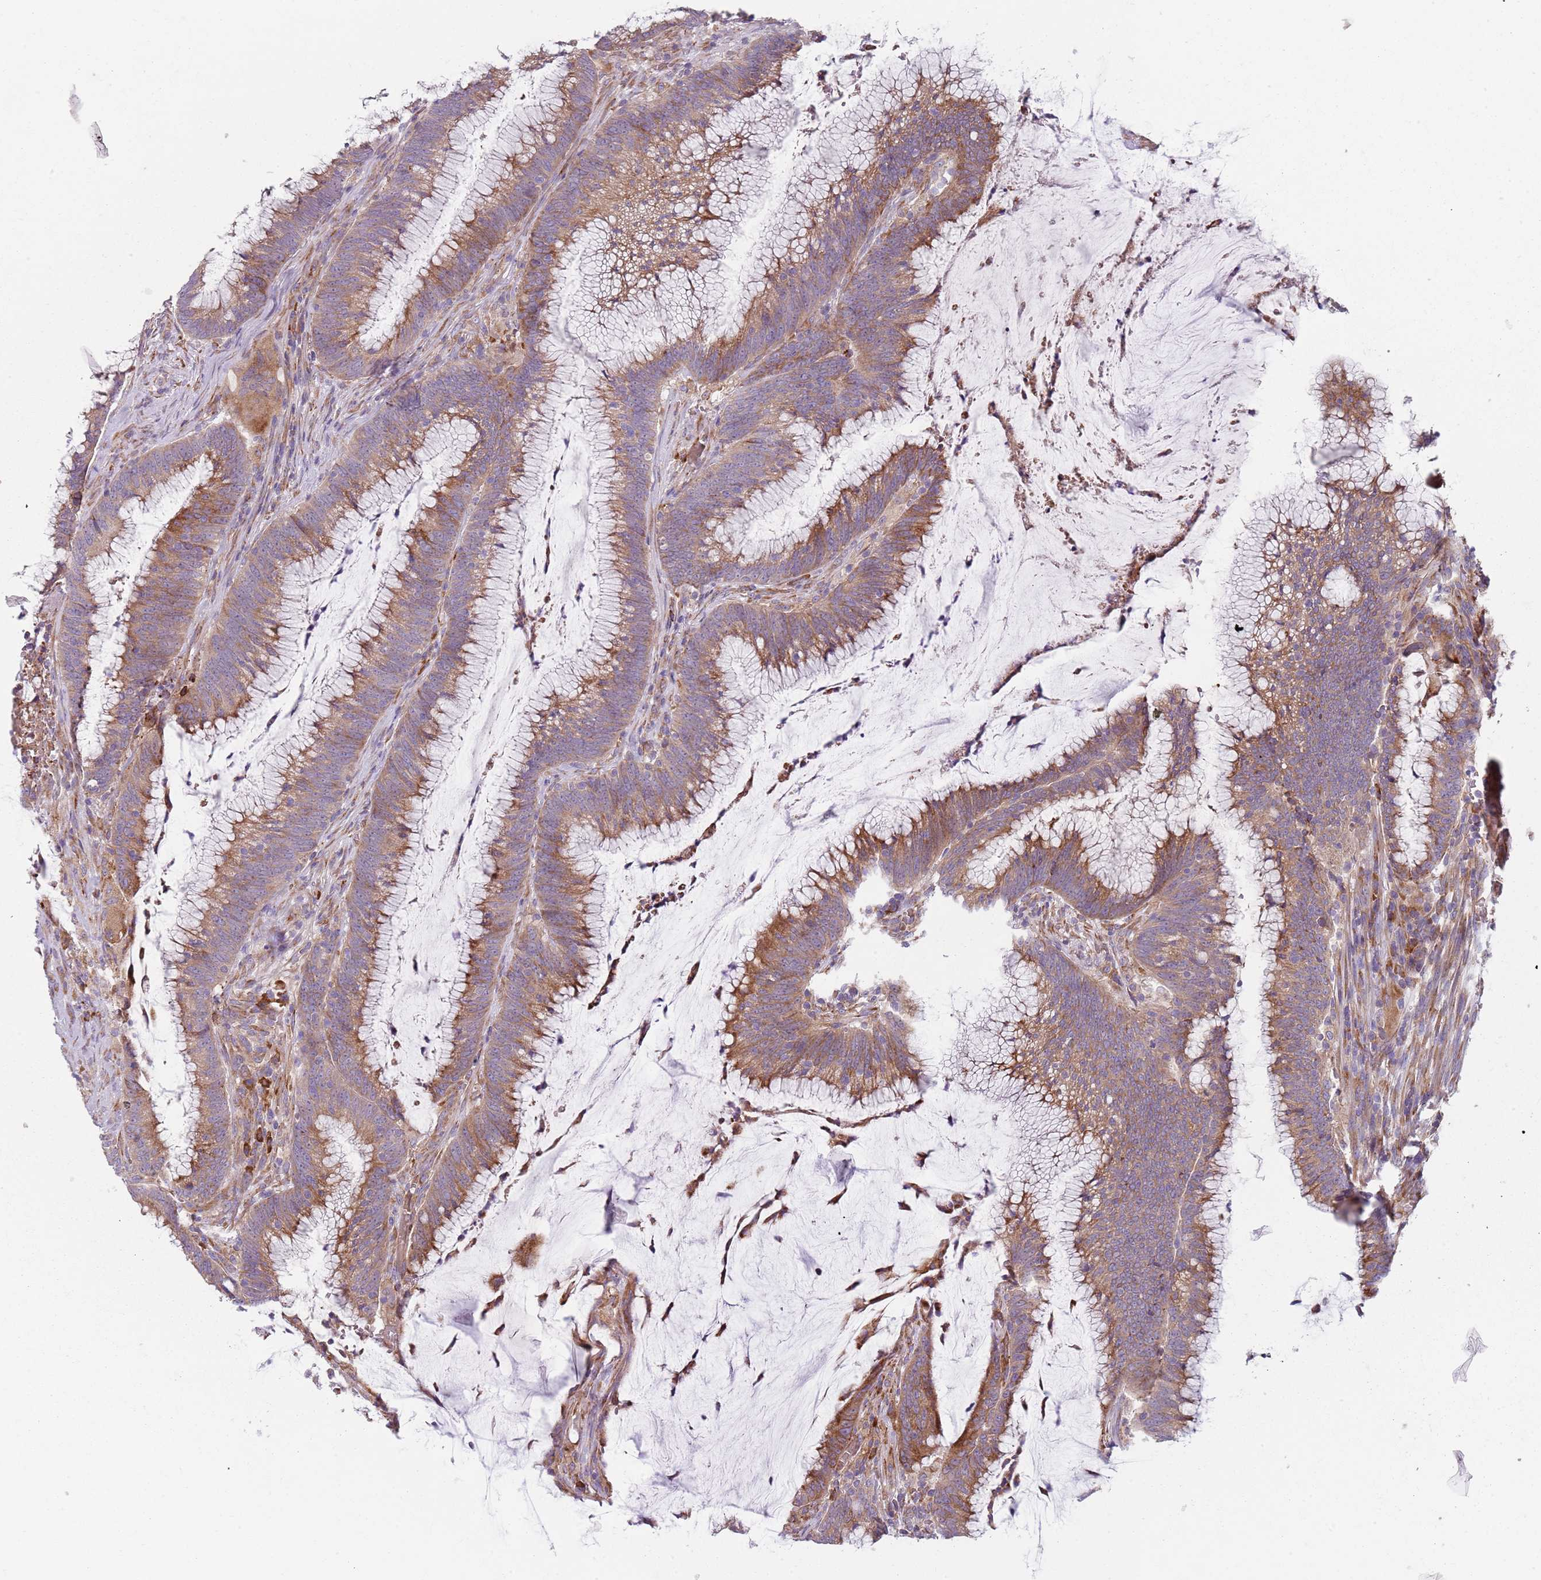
{"staining": {"intensity": "moderate", "quantity": "25%-75%", "location": "cytoplasmic/membranous"}, "tissue": "colorectal cancer", "cell_type": "Tumor cells", "image_type": "cancer", "snomed": [{"axis": "morphology", "description": "Adenocarcinoma, NOS"}, {"axis": "topography", "description": "Rectum"}], "caption": "IHC of colorectal adenocarcinoma demonstrates medium levels of moderate cytoplasmic/membranous staining in approximately 25%-75% of tumor cells.", "gene": "SPATA2", "patient": {"sex": "female", "age": 77}}